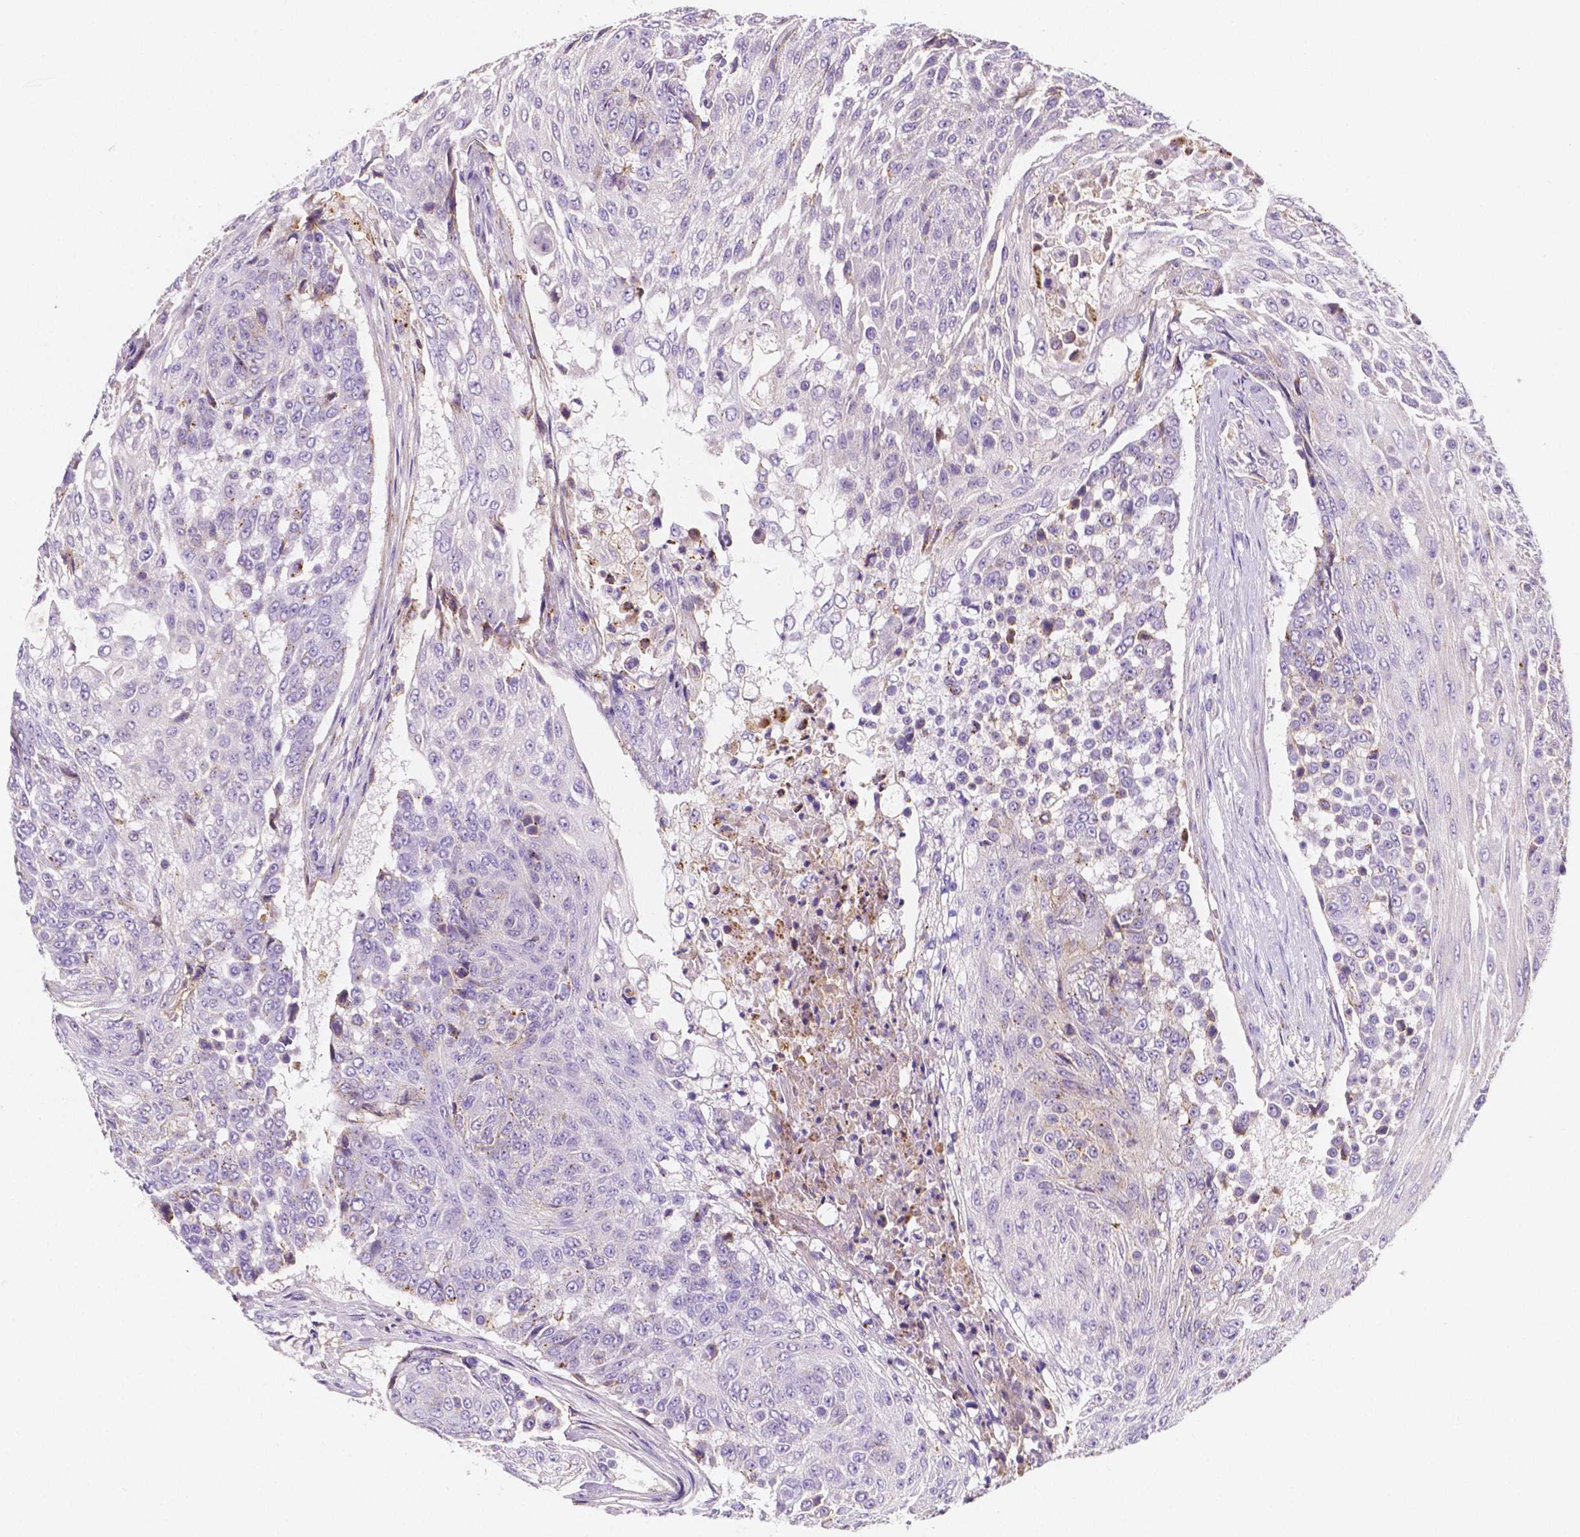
{"staining": {"intensity": "negative", "quantity": "none", "location": "none"}, "tissue": "urothelial cancer", "cell_type": "Tumor cells", "image_type": "cancer", "snomed": [{"axis": "morphology", "description": "Urothelial carcinoma, High grade"}, {"axis": "topography", "description": "Urinary bladder"}], "caption": "Image shows no protein expression in tumor cells of urothelial carcinoma (high-grade) tissue.", "gene": "GABRD", "patient": {"sex": "female", "age": 63}}